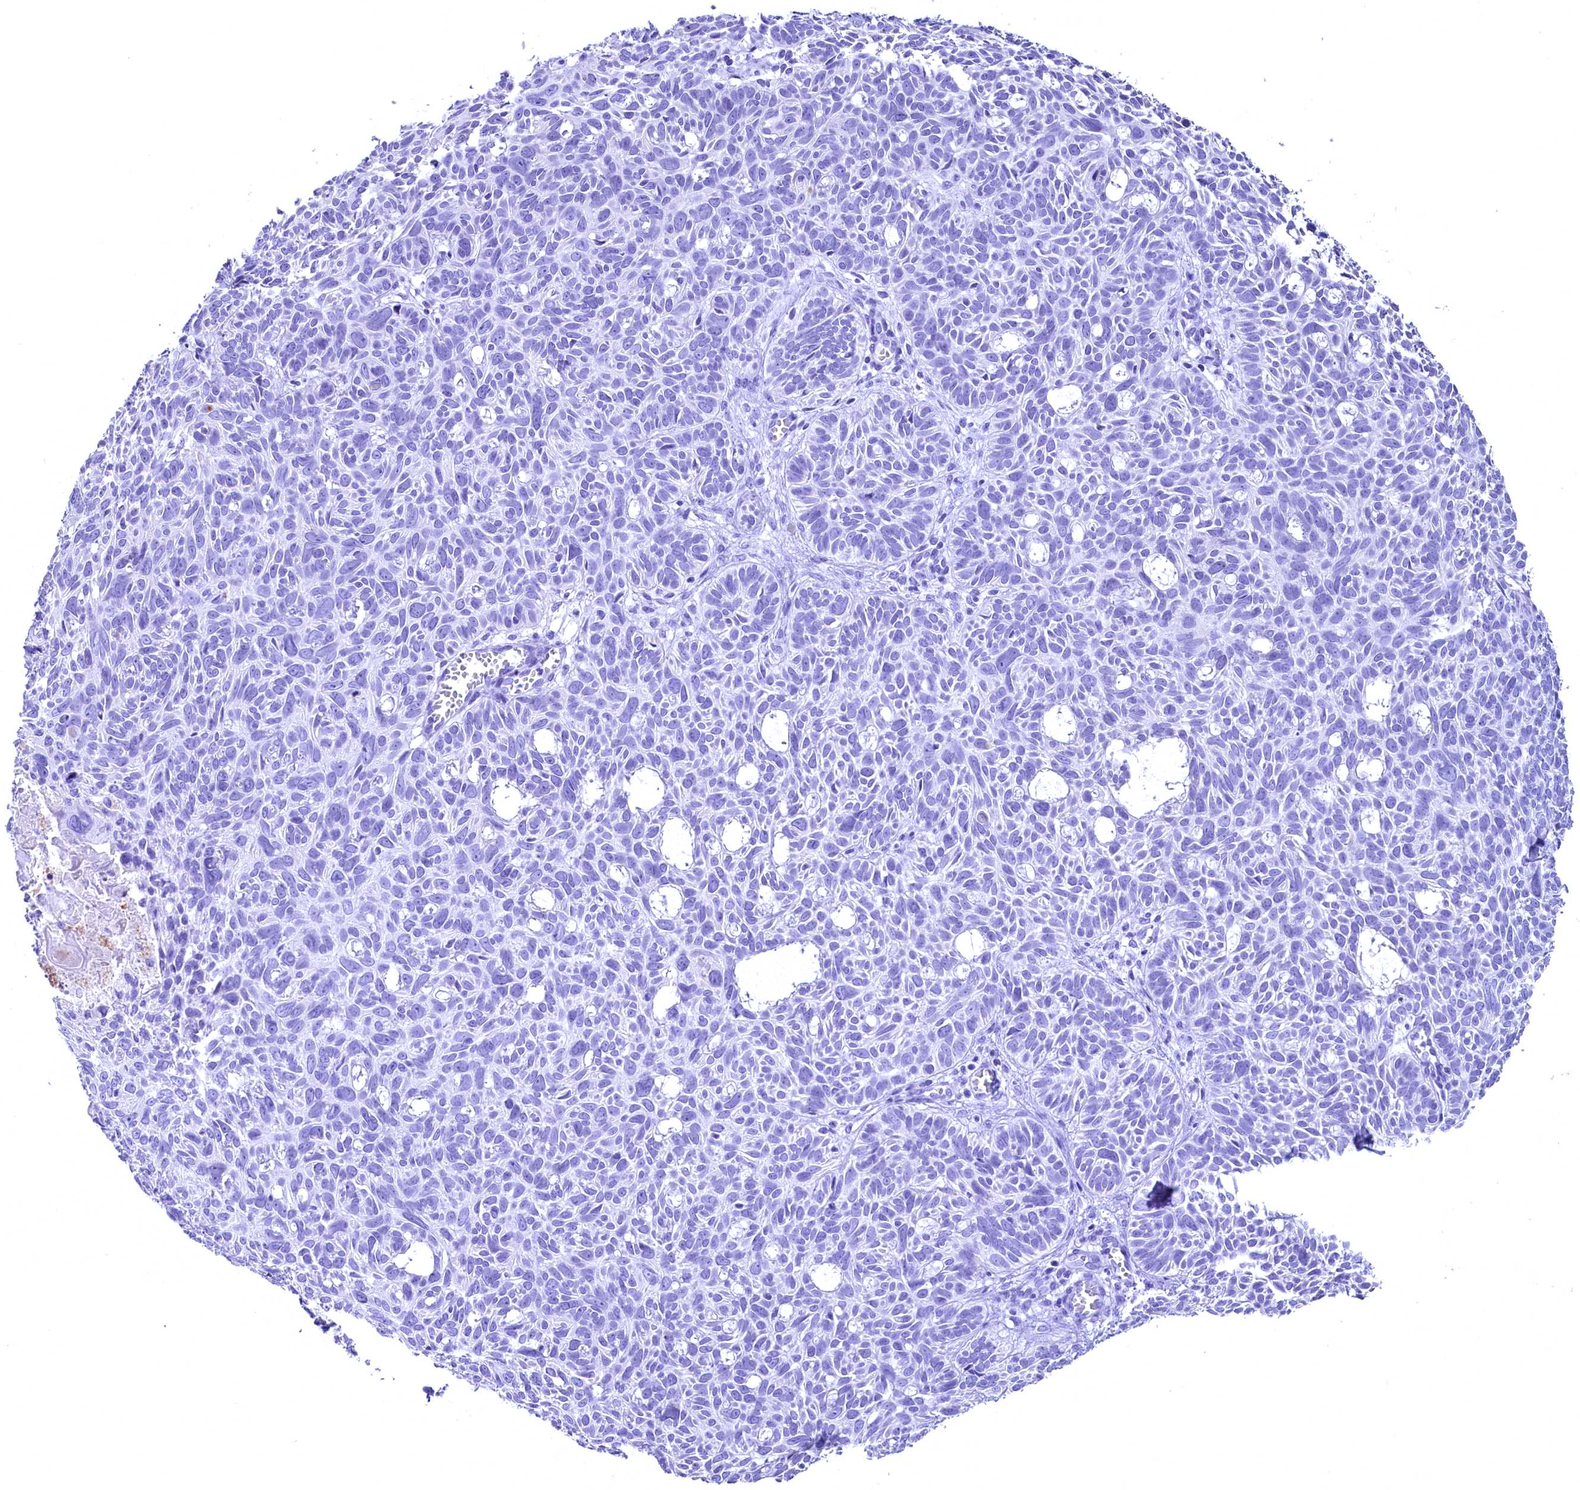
{"staining": {"intensity": "negative", "quantity": "none", "location": "none"}, "tissue": "skin cancer", "cell_type": "Tumor cells", "image_type": "cancer", "snomed": [{"axis": "morphology", "description": "Basal cell carcinoma"}, {"axis": "topography", "description": "Skin"}], "caption": "Immunohistochemical staining of human skin cancer exhibits no significant staining in tumor cells.", "gene": "SKIDA1", "patient": {"sex": "male", "age": 69}}